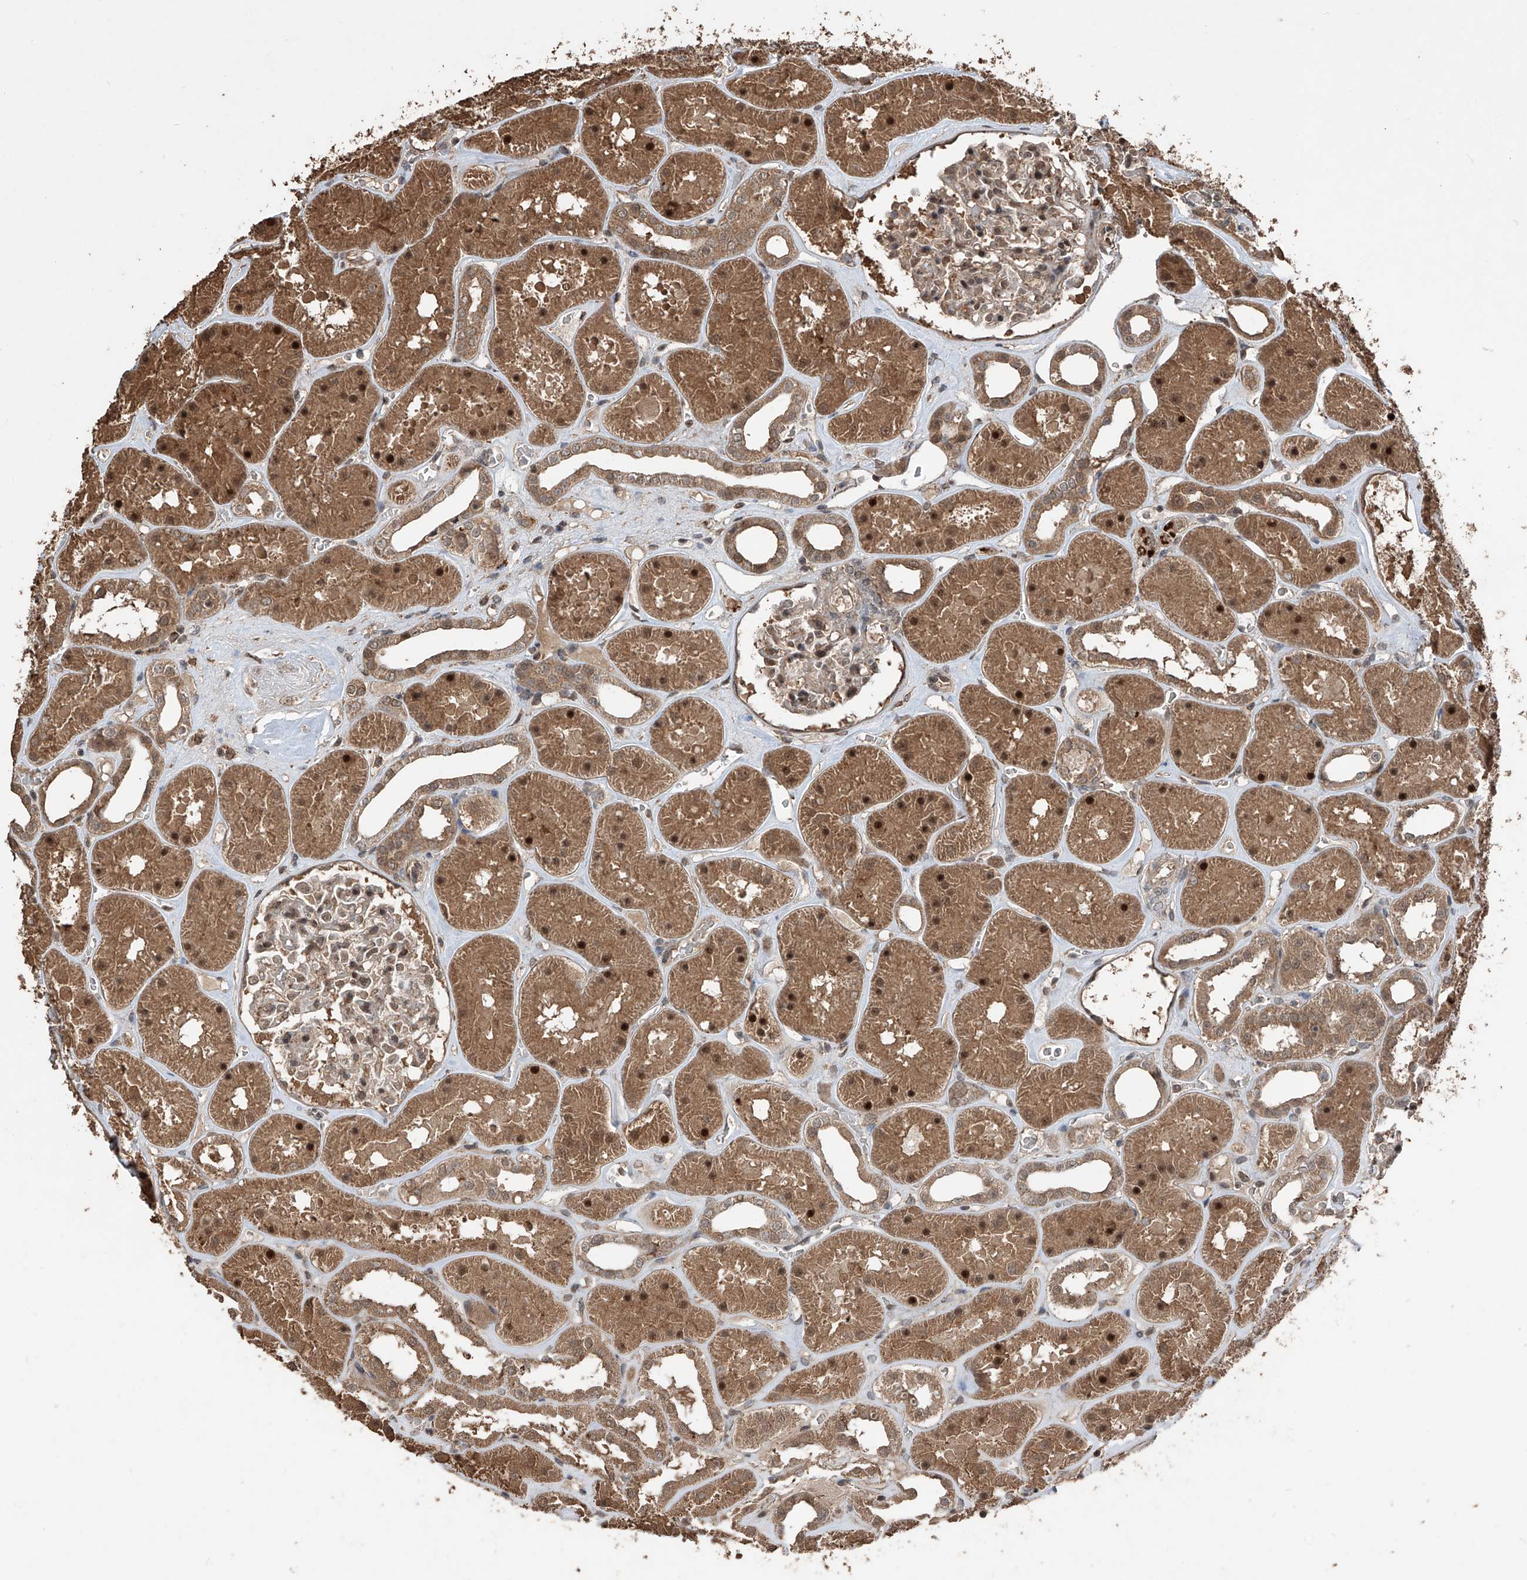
{"staining": {"intensity": "moderate", "quantity": ">75%", "location": "cytoplasmic/membranous"}, "tissue": "kidney", "cell_type": "Cells in glomeruli", "image_type": "normal", "snomed": [{"axis": "morphology", "description": "Normal tissue, NOS"}, {"axis": "topography", "description": "Kidney"}], "caption": "Protein staining shows moderate cytoplasmic/membranous expression in about >75% of cells in glomeruli in benign kidney. Ihc stains the protein in brown and the nuclei are stained blue.", "gene": "FAM135A", "patient": {"sex": "female", "age": 41}}